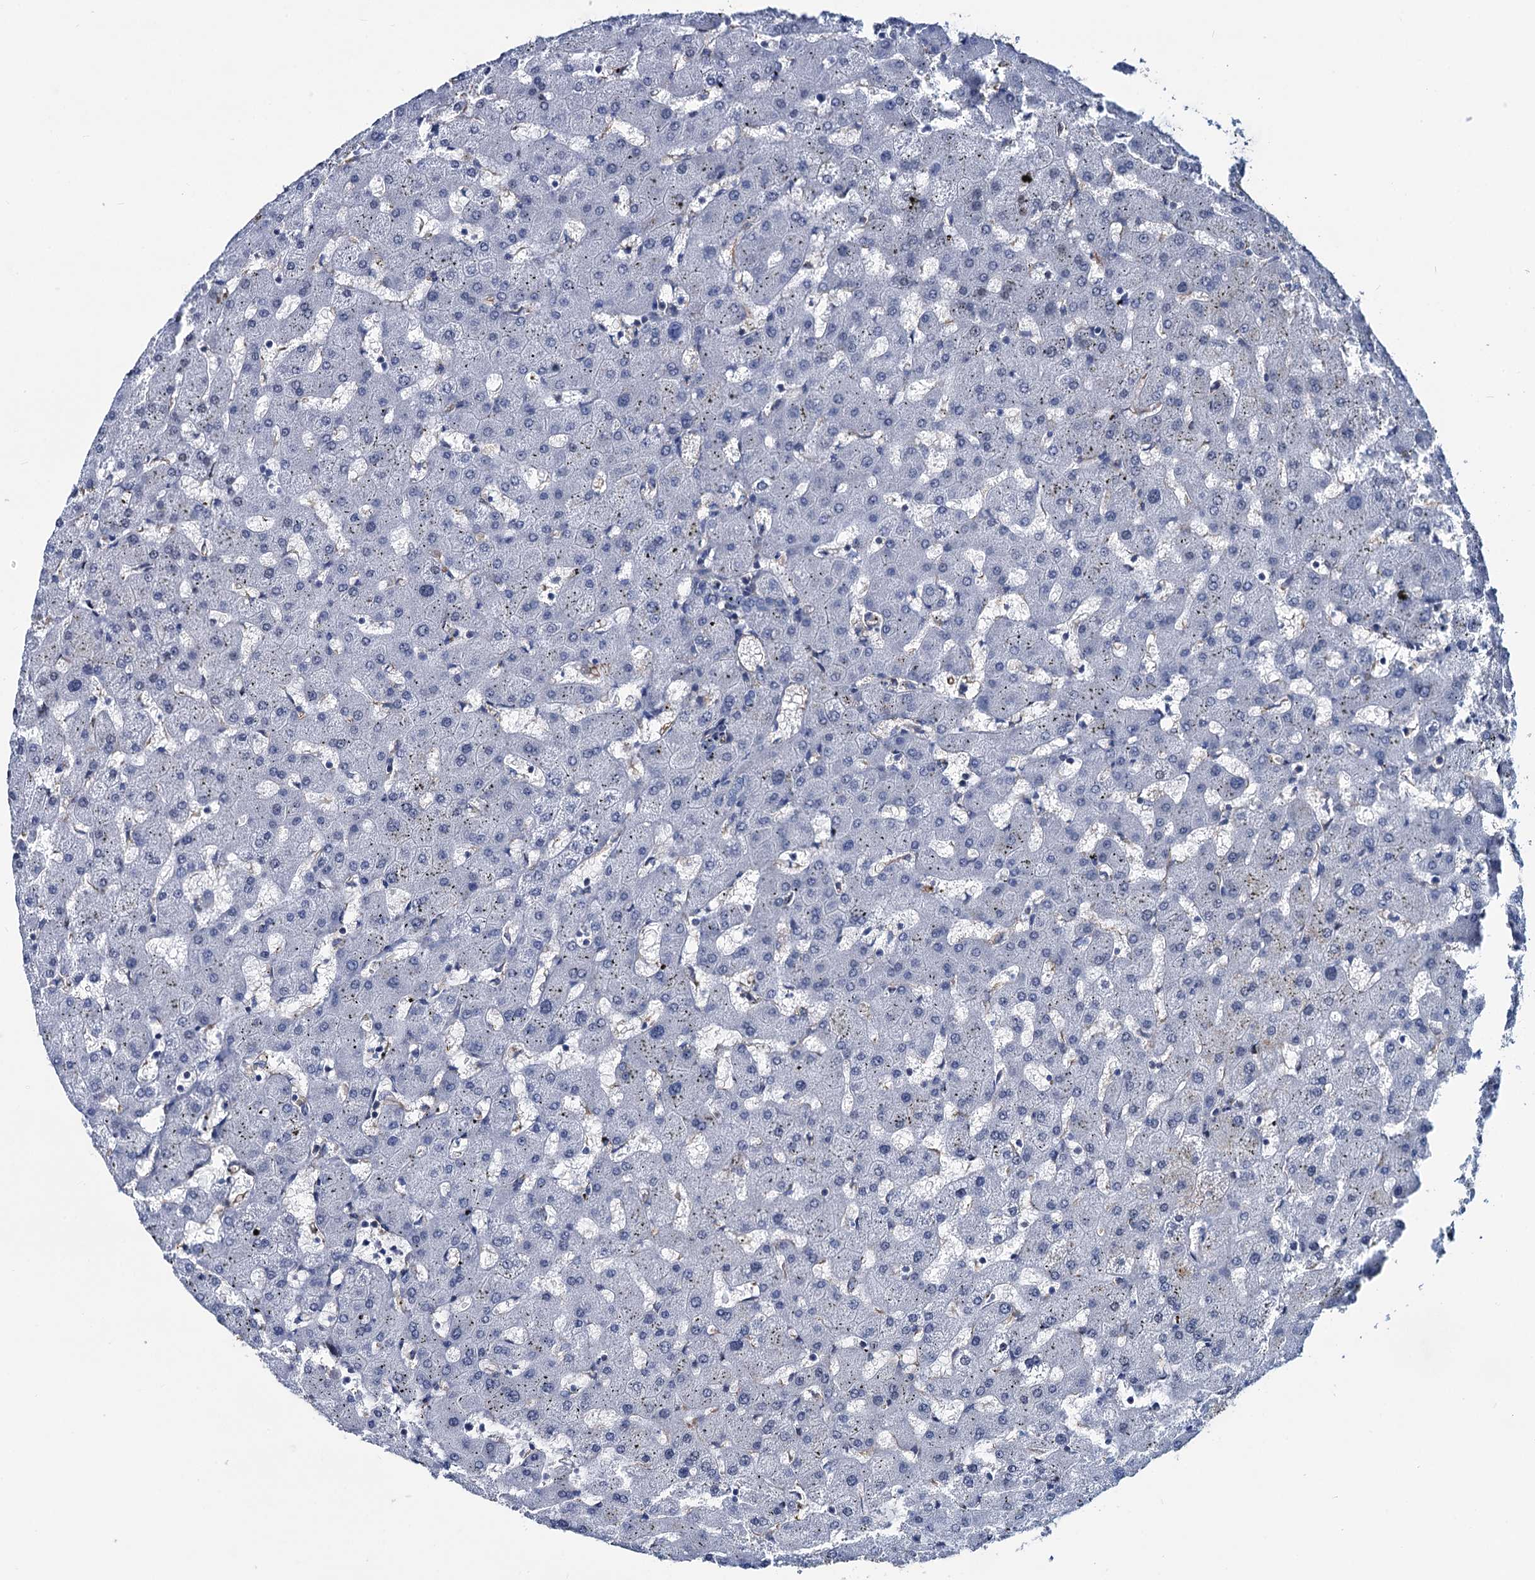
{"staining": {"intensity": "negative", "quantity": "none", "location": "none"}, "tissue": "liver", "cell_type": "Cholangiocytes", "image_type": "normal", "snomed": [{"axis": "morphology", "description": "Normal tissue, NOS"}, {"axis": "topography", "description": "Liver"}], "caption": "Liver was stained to show a protein in brown. There is no significant positivity in cholangiocytes. The staining was performed using DAB to visualize the protein expression in brown, while the nuclei were stained in blue with hematoxylin (Magnification: 20x).", "gene": "PGM2", "patient": {"sex": "female", "age": 63}}